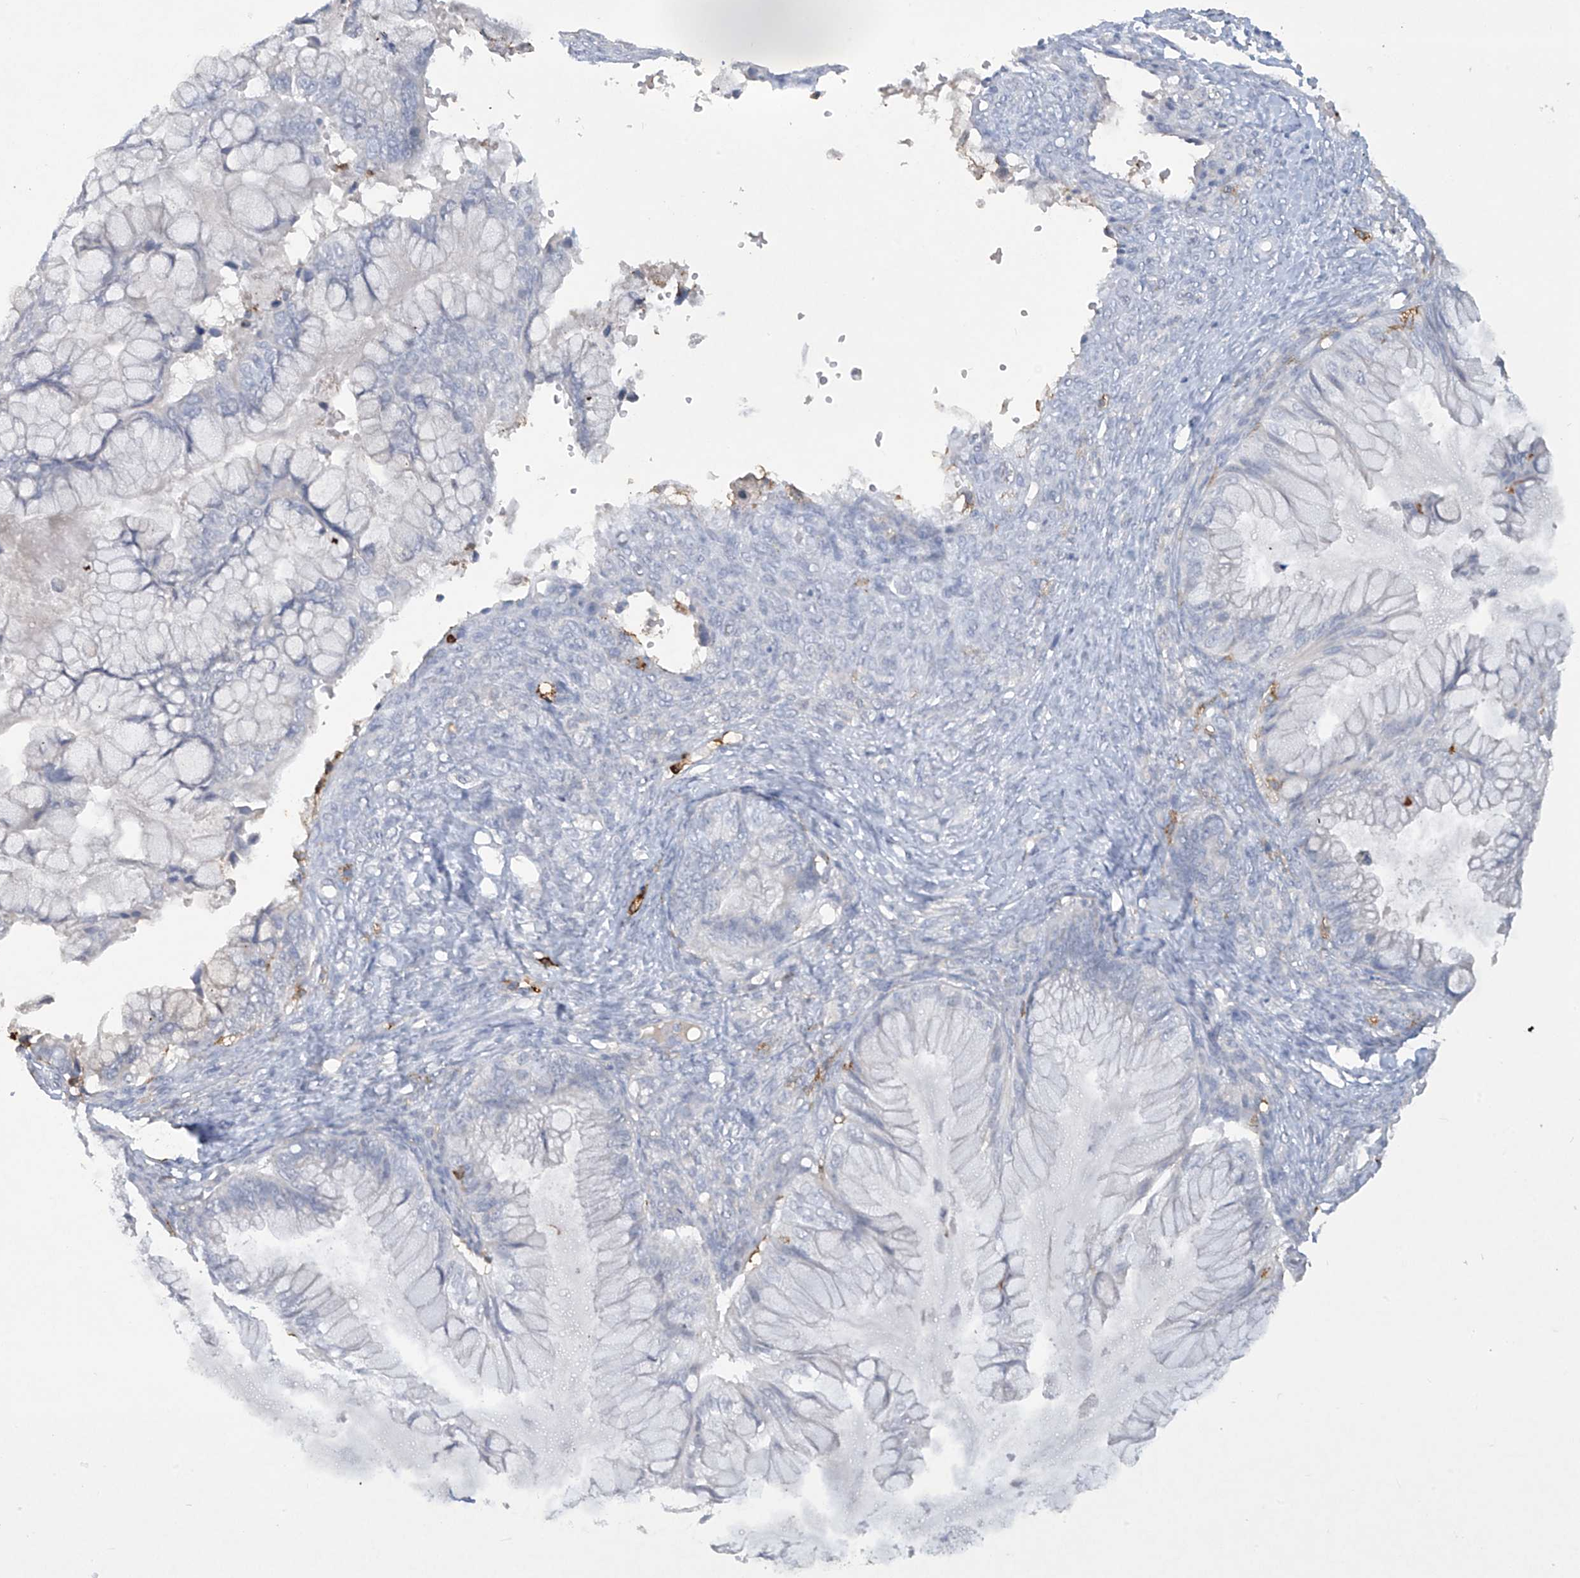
{"staining": {"intensity": "negative", "quantity": "none", "location": "none"}, "tissue": "ovarian cancer", "cell_type": "Tumor cells", "image_type": "cancer", "snomed": [{"axis": "morphology", "description": "Cystadenocarcinoma, mucinous, NOS"}, {"axis": "topography", "description": "Ovary"}], "caption": "DAB immunohistochemical staining of human ovarian mucinous cystadenocarcinoma shows no significant positivity in tumor cells.", "gene": "FCGR3A", "patient": {"sex": "female", "age": 36}}